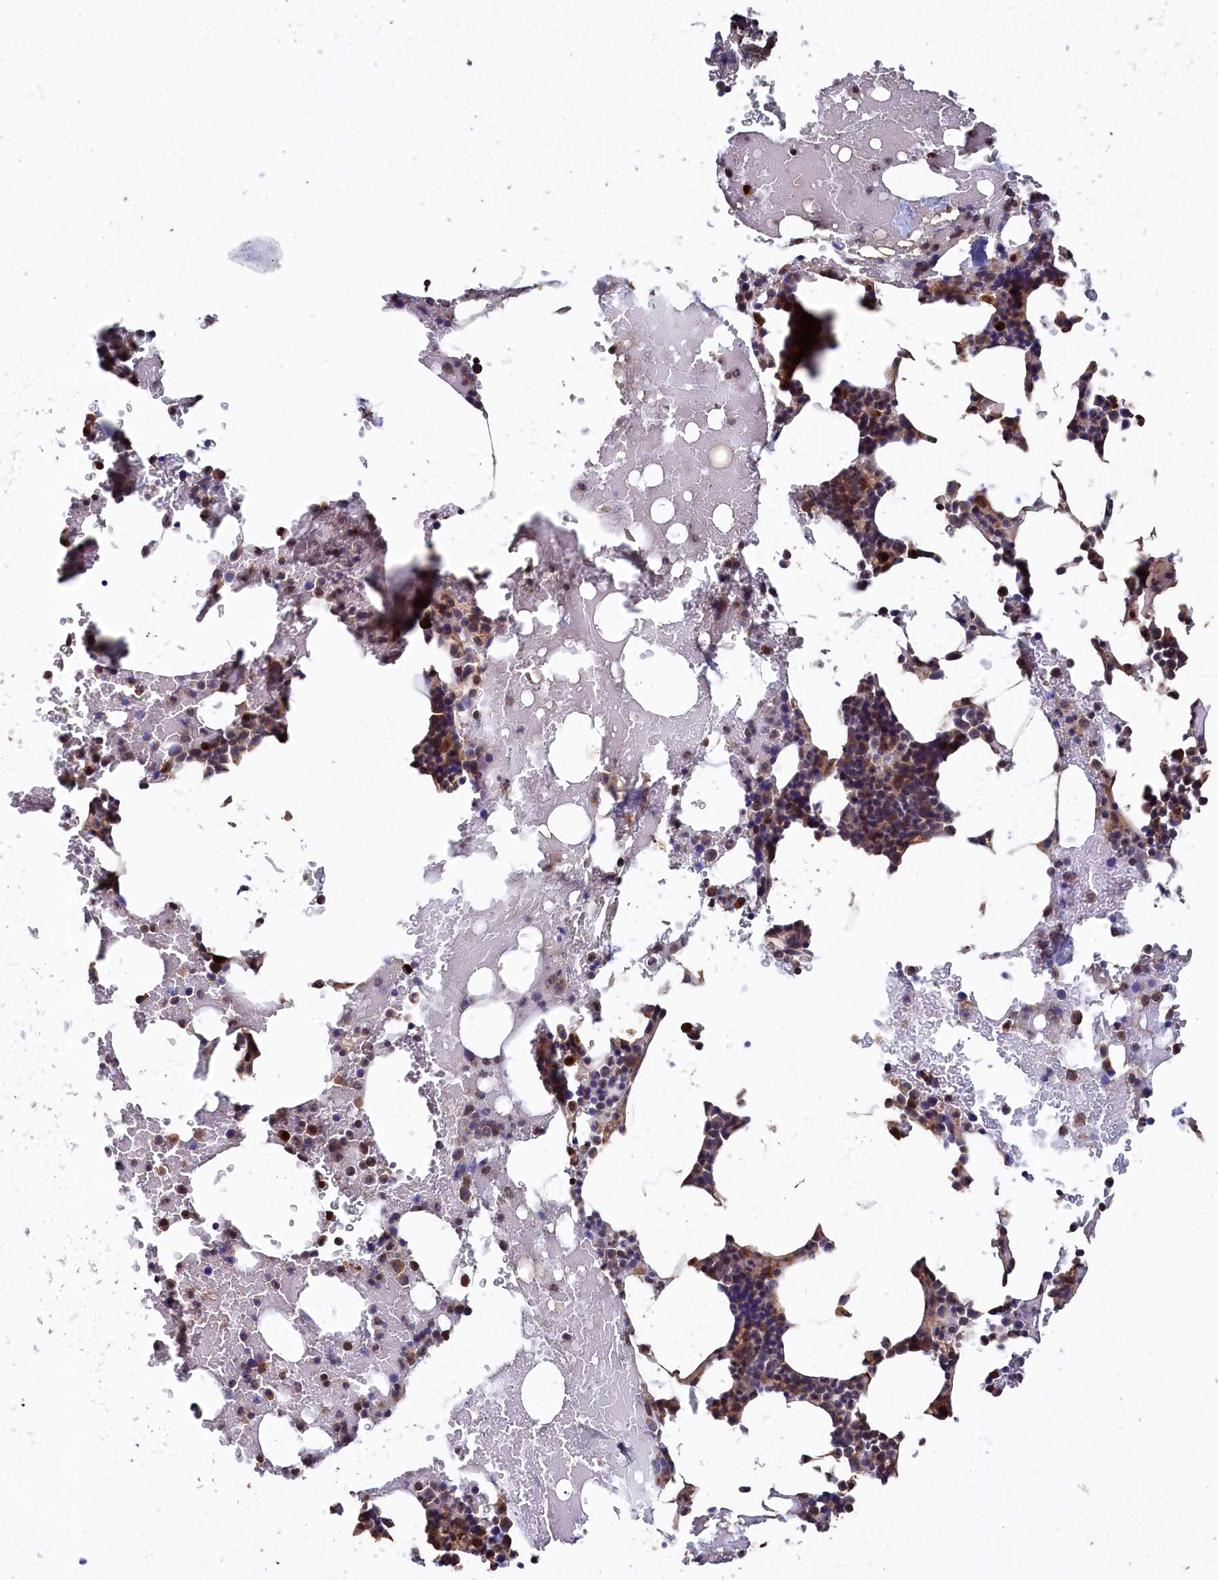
{"staining": {"intensity": "moderate", "quantity": "<25%", "location": "cytoplasmic/membranous"}, "tissue": "bone marrow", "cell_type": "Hematopoietic cells", "image_type": "normal", "snomed": [{"axis": "morphology", "description": "Normal tissue, NOS"}, {"axis": "morphology", "description": "Inflammation, NOS"}, {"axis": "topography", "description": "Bone marrow"}], "caption": "Immunohistochemical staining of unremarkable bone marrow exhibits moderate cytoplasmic/membranous protein staining in about <25% of hematopoietic cells.", "gene": "NAA60", "patient": {"sex": "male", "age": 41}}